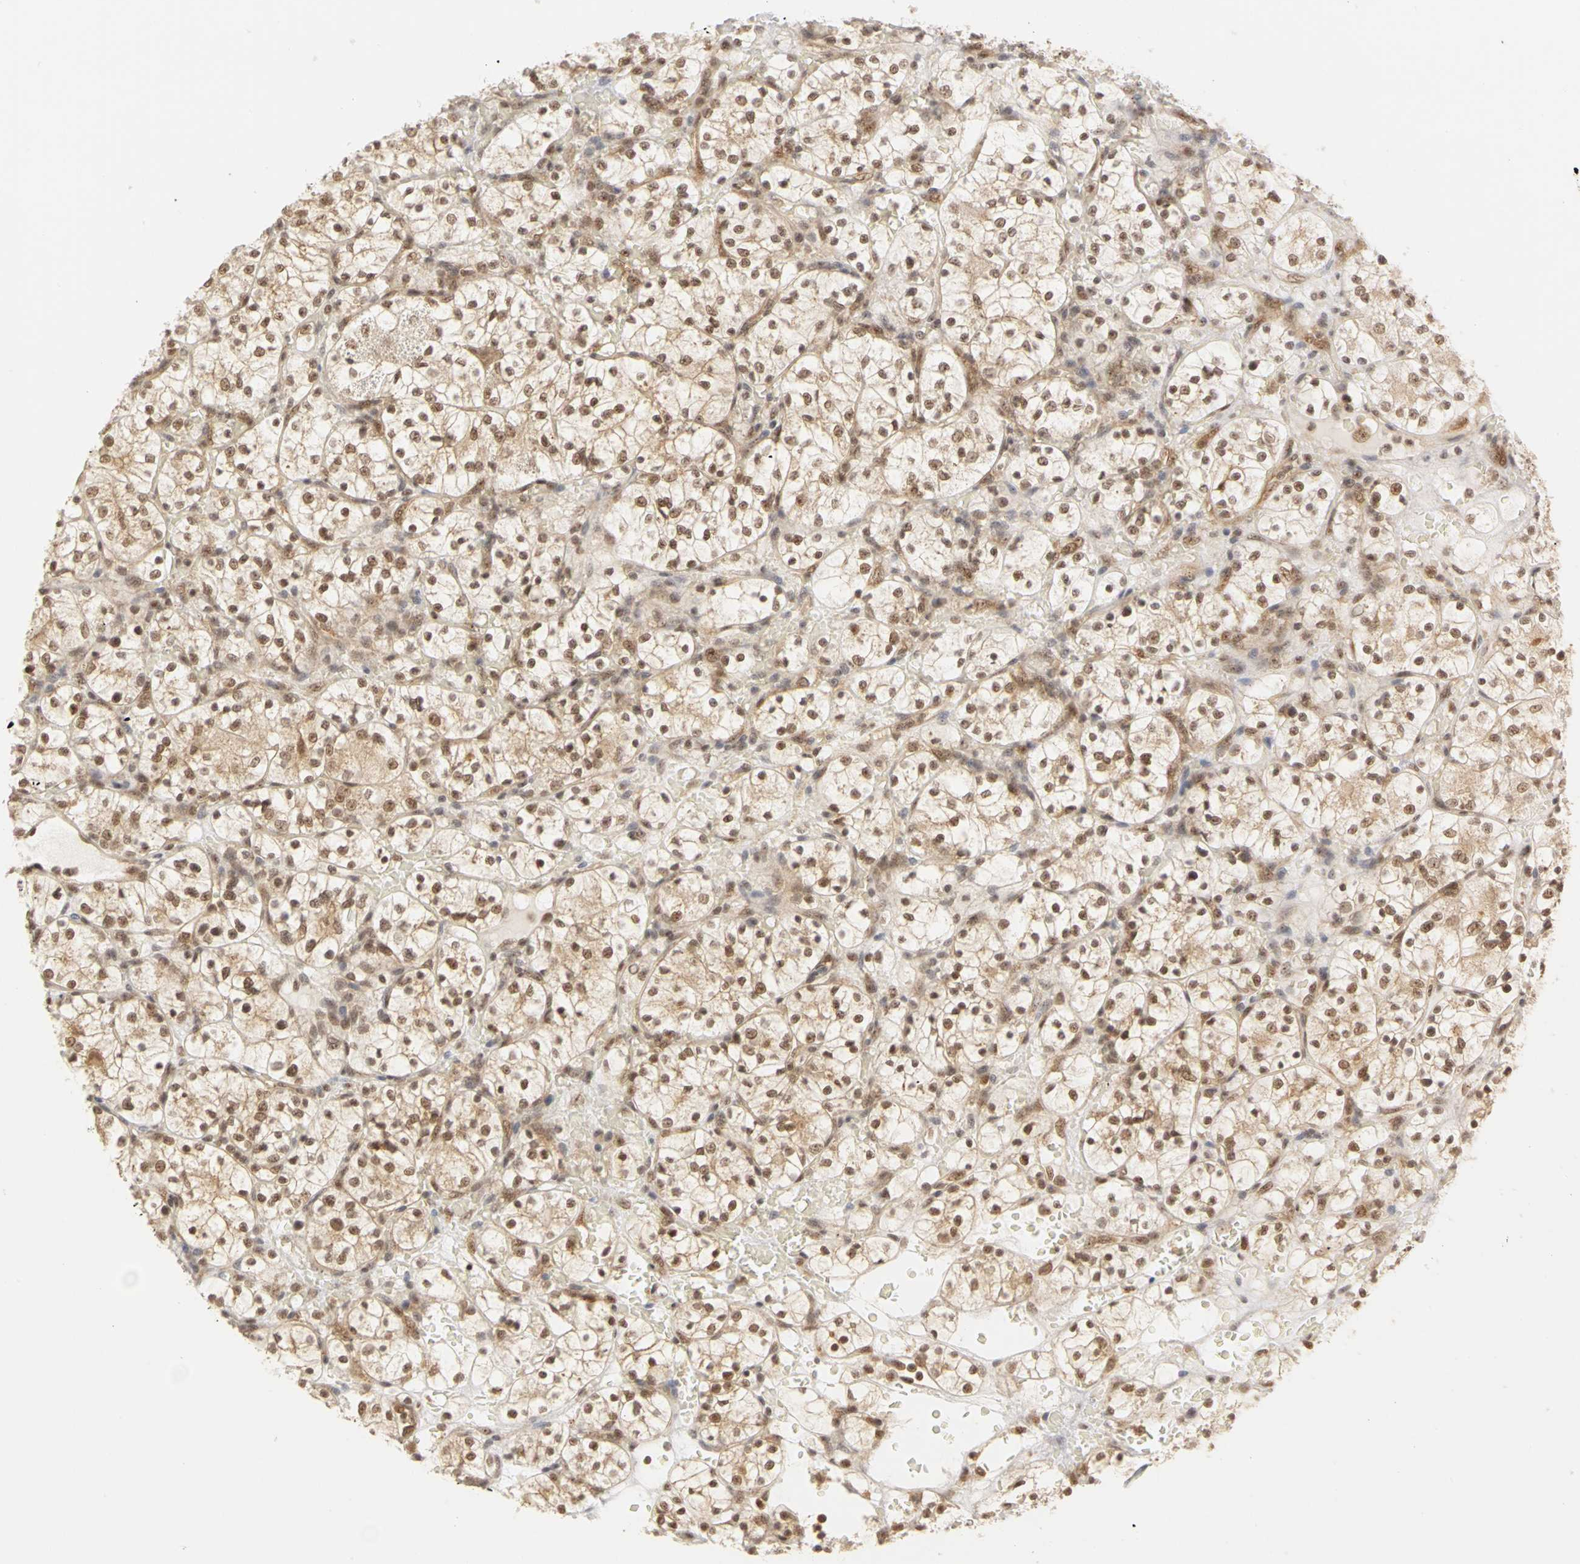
{"staining": {"intensity": "moderate", "quantity": ">75%", "location": "cytoplasmic/membranous,nuclear"}, "tissue": "renal cancer", "cell_type": "Tumor cells", "image_type": "cancer", "snomed": [{"axis": "morphology", "description": "Adenocarcinoma, NOS"}, {"axis": "topography", "description": "Kidney"}], "caption": "Approximately >75% of tumor cells in human renal cancer (adenocarcinoma) reveal moderate cytoplasmic/membranous and nuclear protein staining as visualized by brown immunohistochemical staining.", "gene": "CSNK2B", "patient": {"sex": "female", "age": 60}}